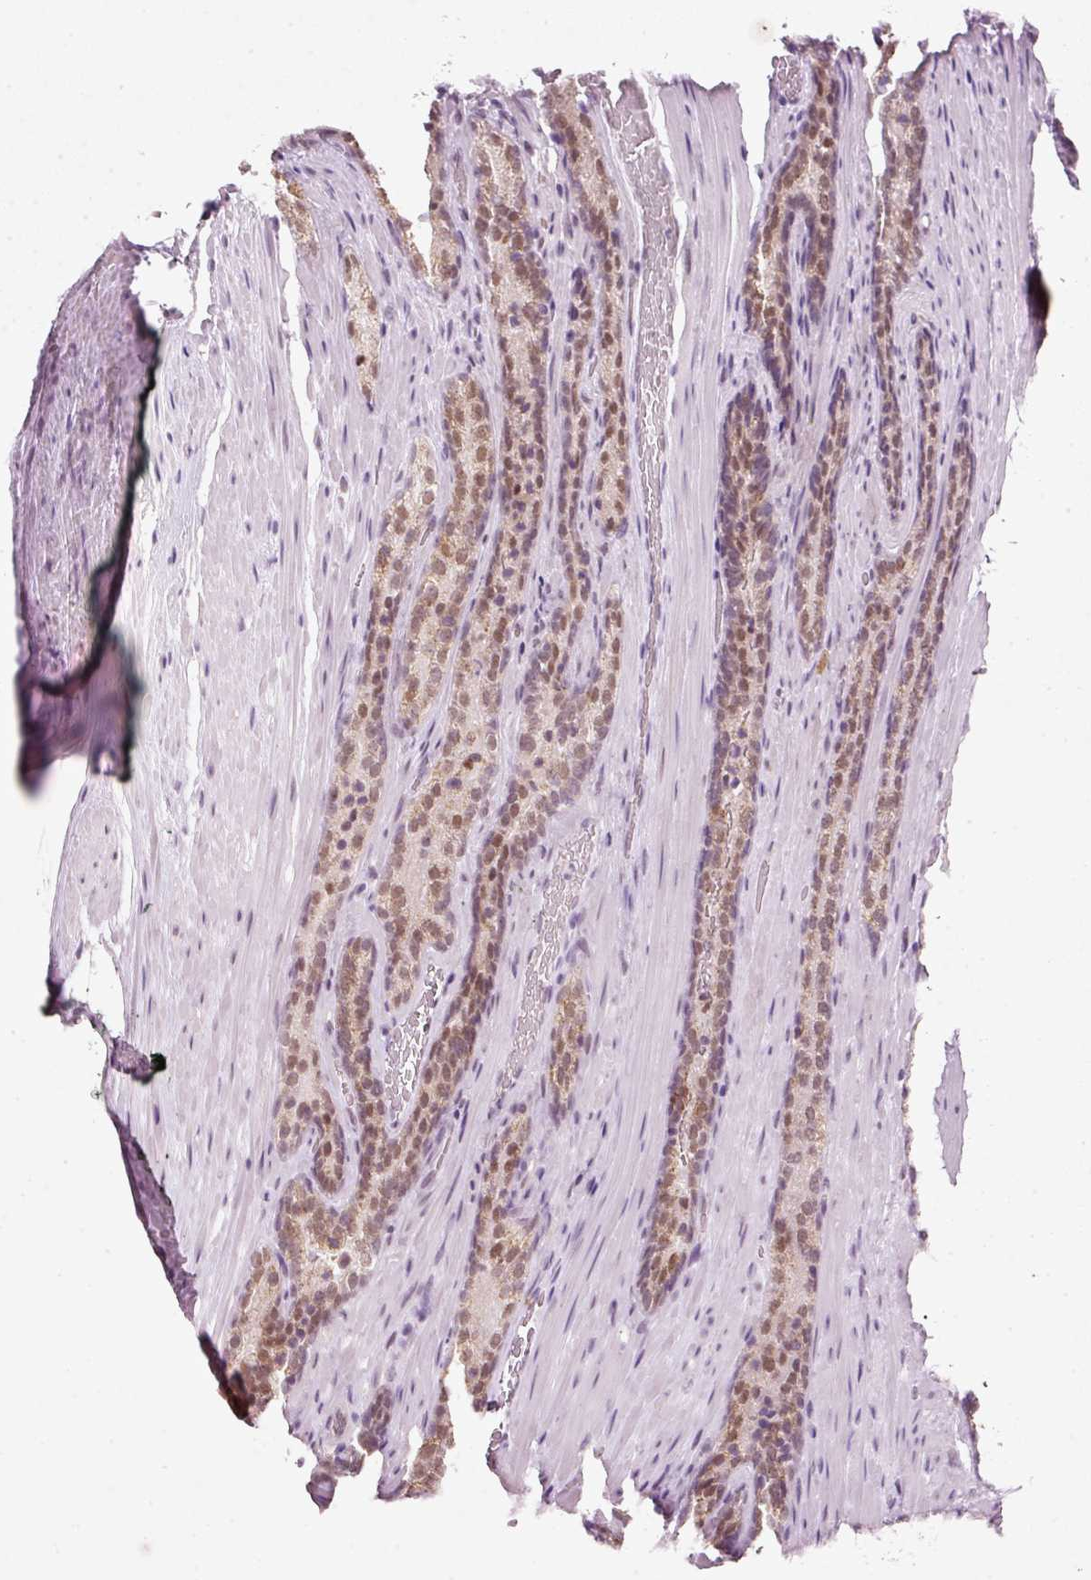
{"staining": {"intensity": "moderate", "quantity": ">75%", "location": "nuclear"}, "tissue": "prostate cancer", "cell_type": "Tumor cells", "image_type": "cancer", "snomed": [{"axis": "morphology", "description": "Adenocarcinoma, Low grade"}, {"axis": "topography", "description": "Prostate"}], "caption": "Protein expression analysis of human prostate cancer reveals moderate nuclear staining in approximately >75% of tumor cells.", "gene": "FSTL3", "patient": {"sex": "male", "age": 58}}